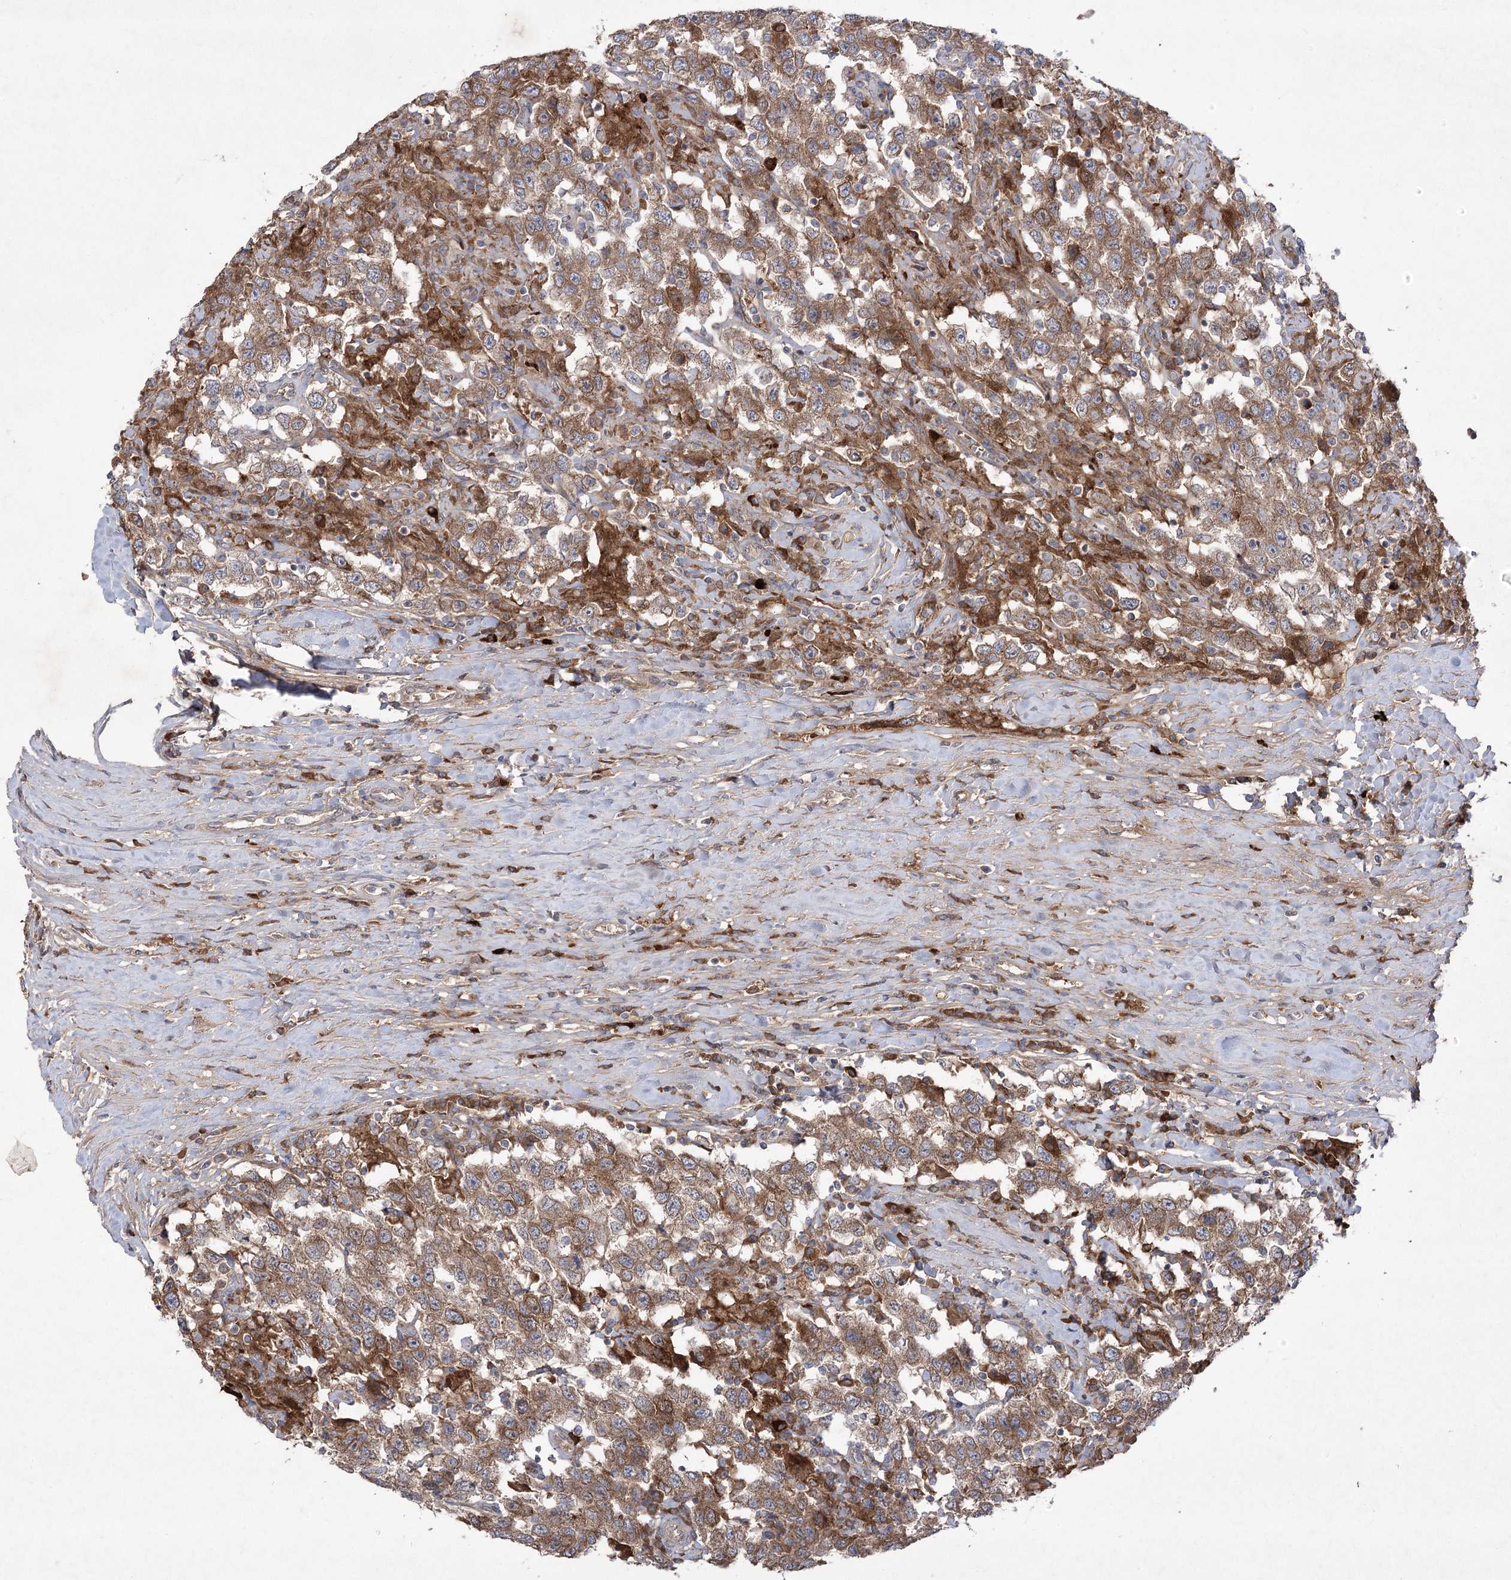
{"staining": {"intensity": "moderate", "quantity": ">75%", "location": "cytoplasmic/membranous"}, "tissue": "testis cancer", "cell_type": "Tumor cells", "image_type": "cancer", "snomed": [{"axis": "morphology", "description": "Seminoma, NOS"}, {"axis": "topography", "description": "Testis"}], "caption": "Protein staining of testis cancer tissue displays moderate cytoplasmic/membranous staining in approximately >75% of tumor cells. (Stains: DAB (3,3'-diaminobenzidine) in brown, nuclei in blue, Microscopy: brightfield microscopy at high magnification).", "gene": "PLEKHA5", "patient": {"sex": "male", "age": 41}}